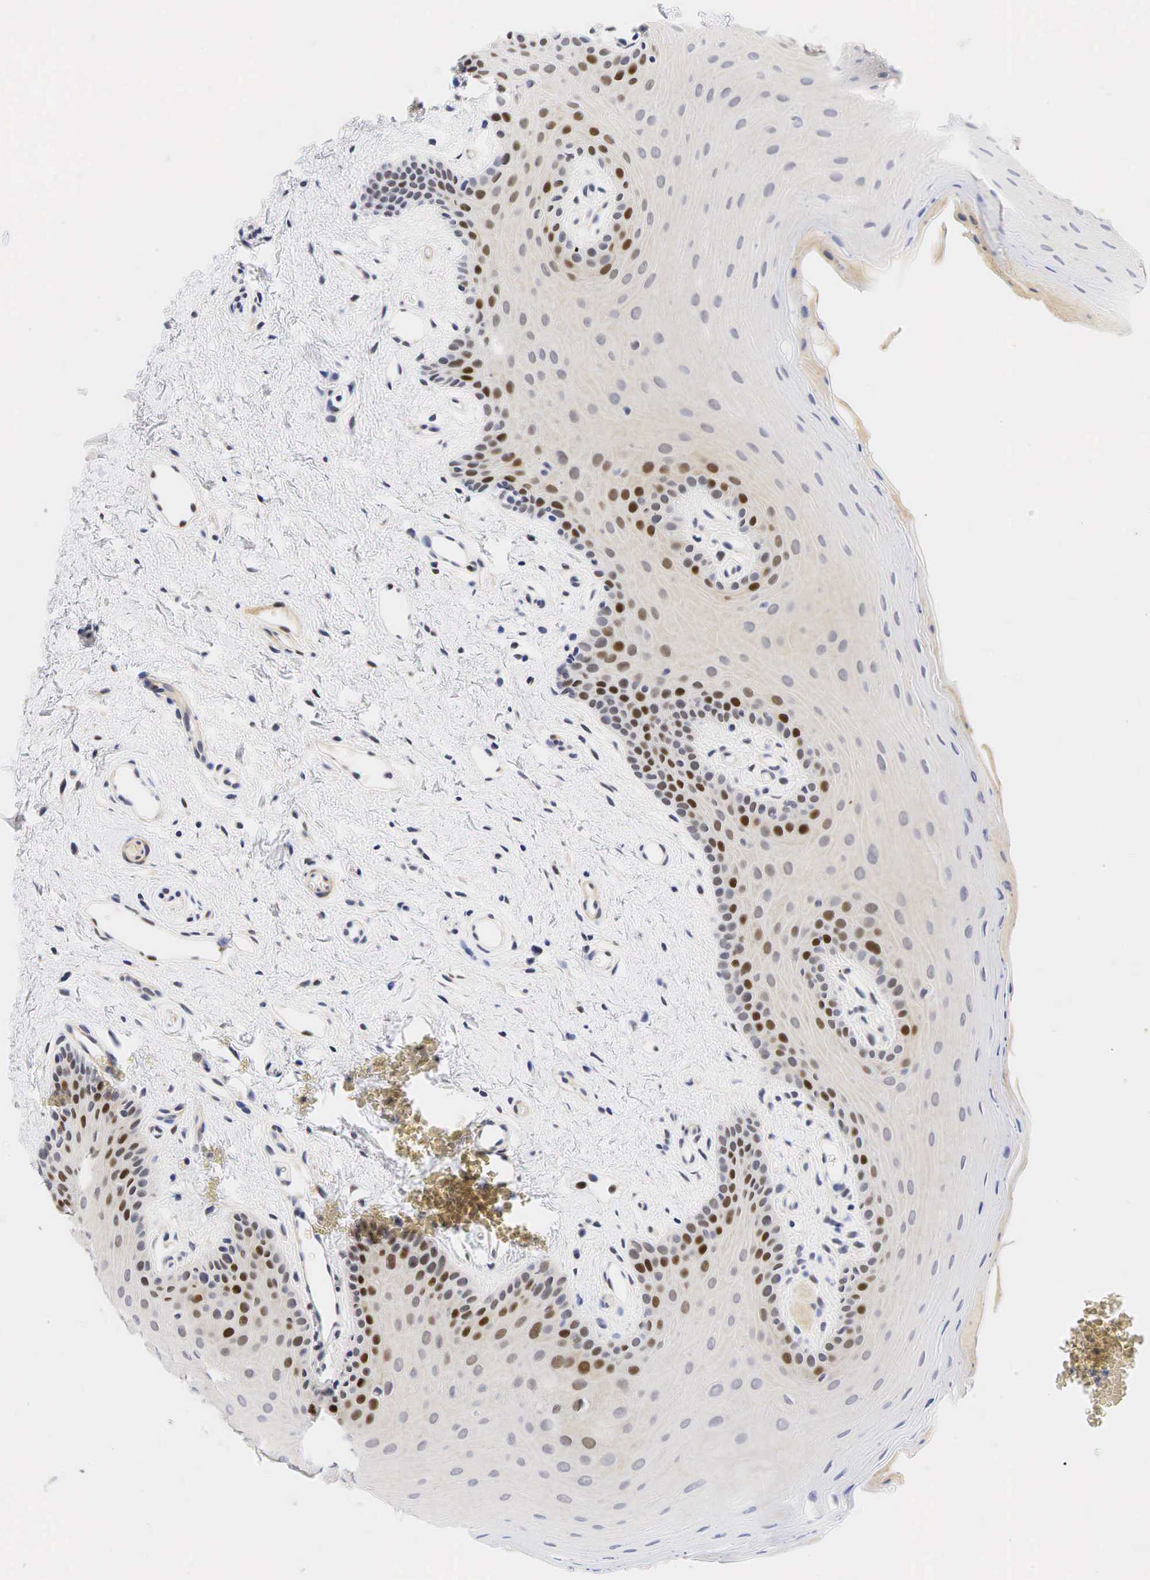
{"staining": {"intensity": "moderate", "quantity": "<25%", "location": "nuclear"}, "tissue": "oral mucosa", "cell_type": "Squamous epithelial cells", "image_type": "normal", "snomed": [{"axis": "morphology", "description": "Normal tissue, NOS"}, {"axis": "topography", "description": "Oral tissue"}], "caption": "Protein analysis of benign oral mucosa displays moderate nuclear expression in approximately <25% of squamous epithelial cells. The staining was performed using DAB to visualize the protein expression in brown, while the nuclei were stained in blue with hematoxylin (Magnification: 20x).", "gene": "CCND1", "patient": {"sex": "male", "age": 14}}